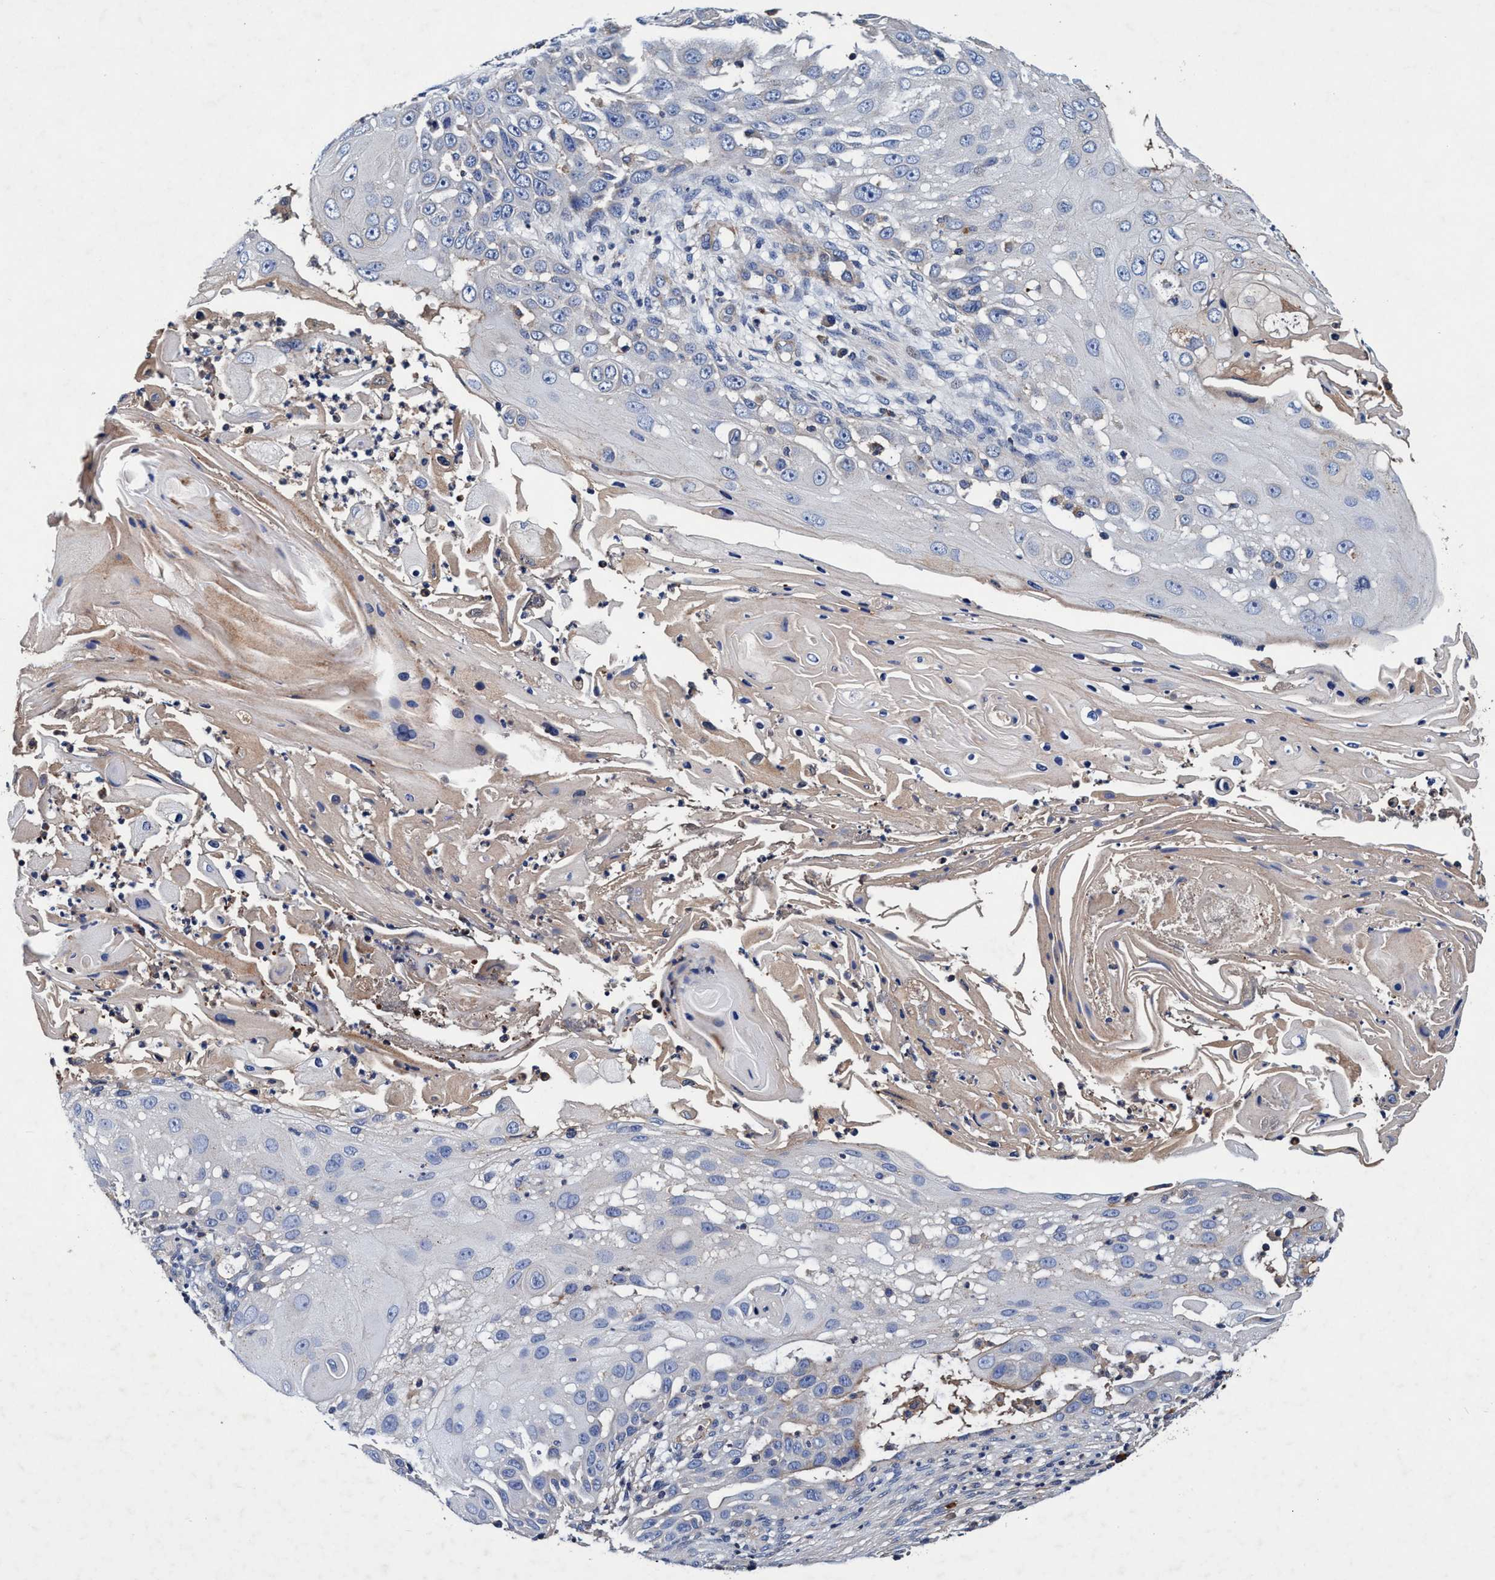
{"staining": {"intensity": "negative", "quantity": "none", "location": "none"}, "tissue": "skin cancer", "cell_type": "Tumor cells", "image_type": "cancer", "snomed": [{"axis": "morphology", "description": "Squamous cell carcinoma, NOS"}, {"axis": "topography", "description": "Skin"}], "caption": "A histopathology image of skin squamous cell carcinoma stained for a protein reveals no brown staining in tumor cells.", "gene": "RNF208", "patient": {"sex": "female", "age": 44}}